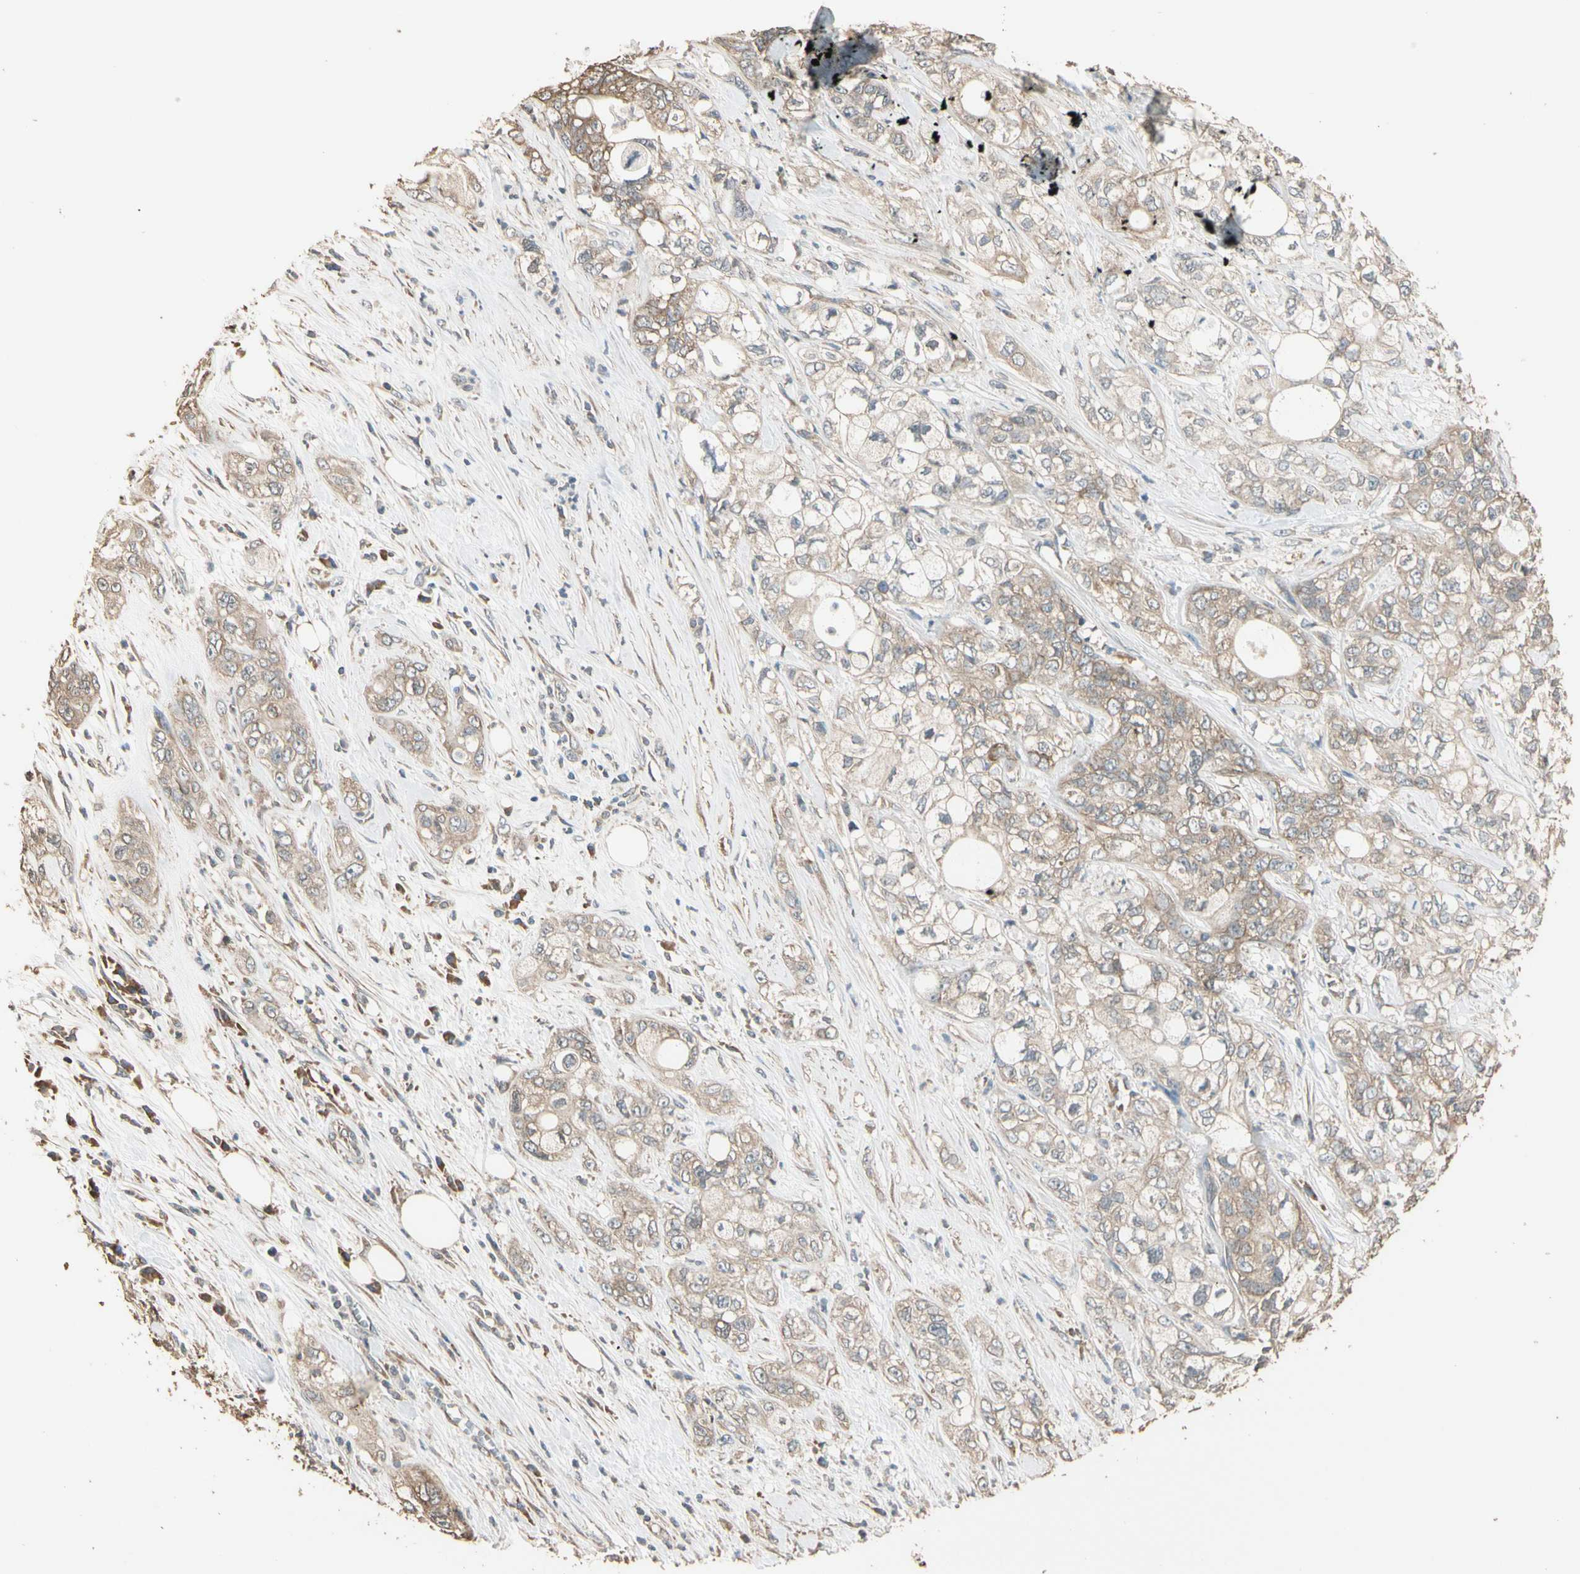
{"staining": {"intensity": "weak", "quantity": ">75%", "location": "cytoplasmic/membranous"}, "tissue": "pancreatic cancer", "cell_type": "Tumor cells", "image_type": "cancer", "snomed": [{"axis": "morphology", "description": "Adenocarcinoma, NOS"}, {"axis": "topography", "description": "Pancreas"}], "caption": "There is low levels of weak cytoplasmic/membranous expression in tumor cells of pancreatic cancer, as demonstrated by immunohistochemical staining (brown color).", "gene": "STX18", "patient": {"sex": "male", "age": 70}}